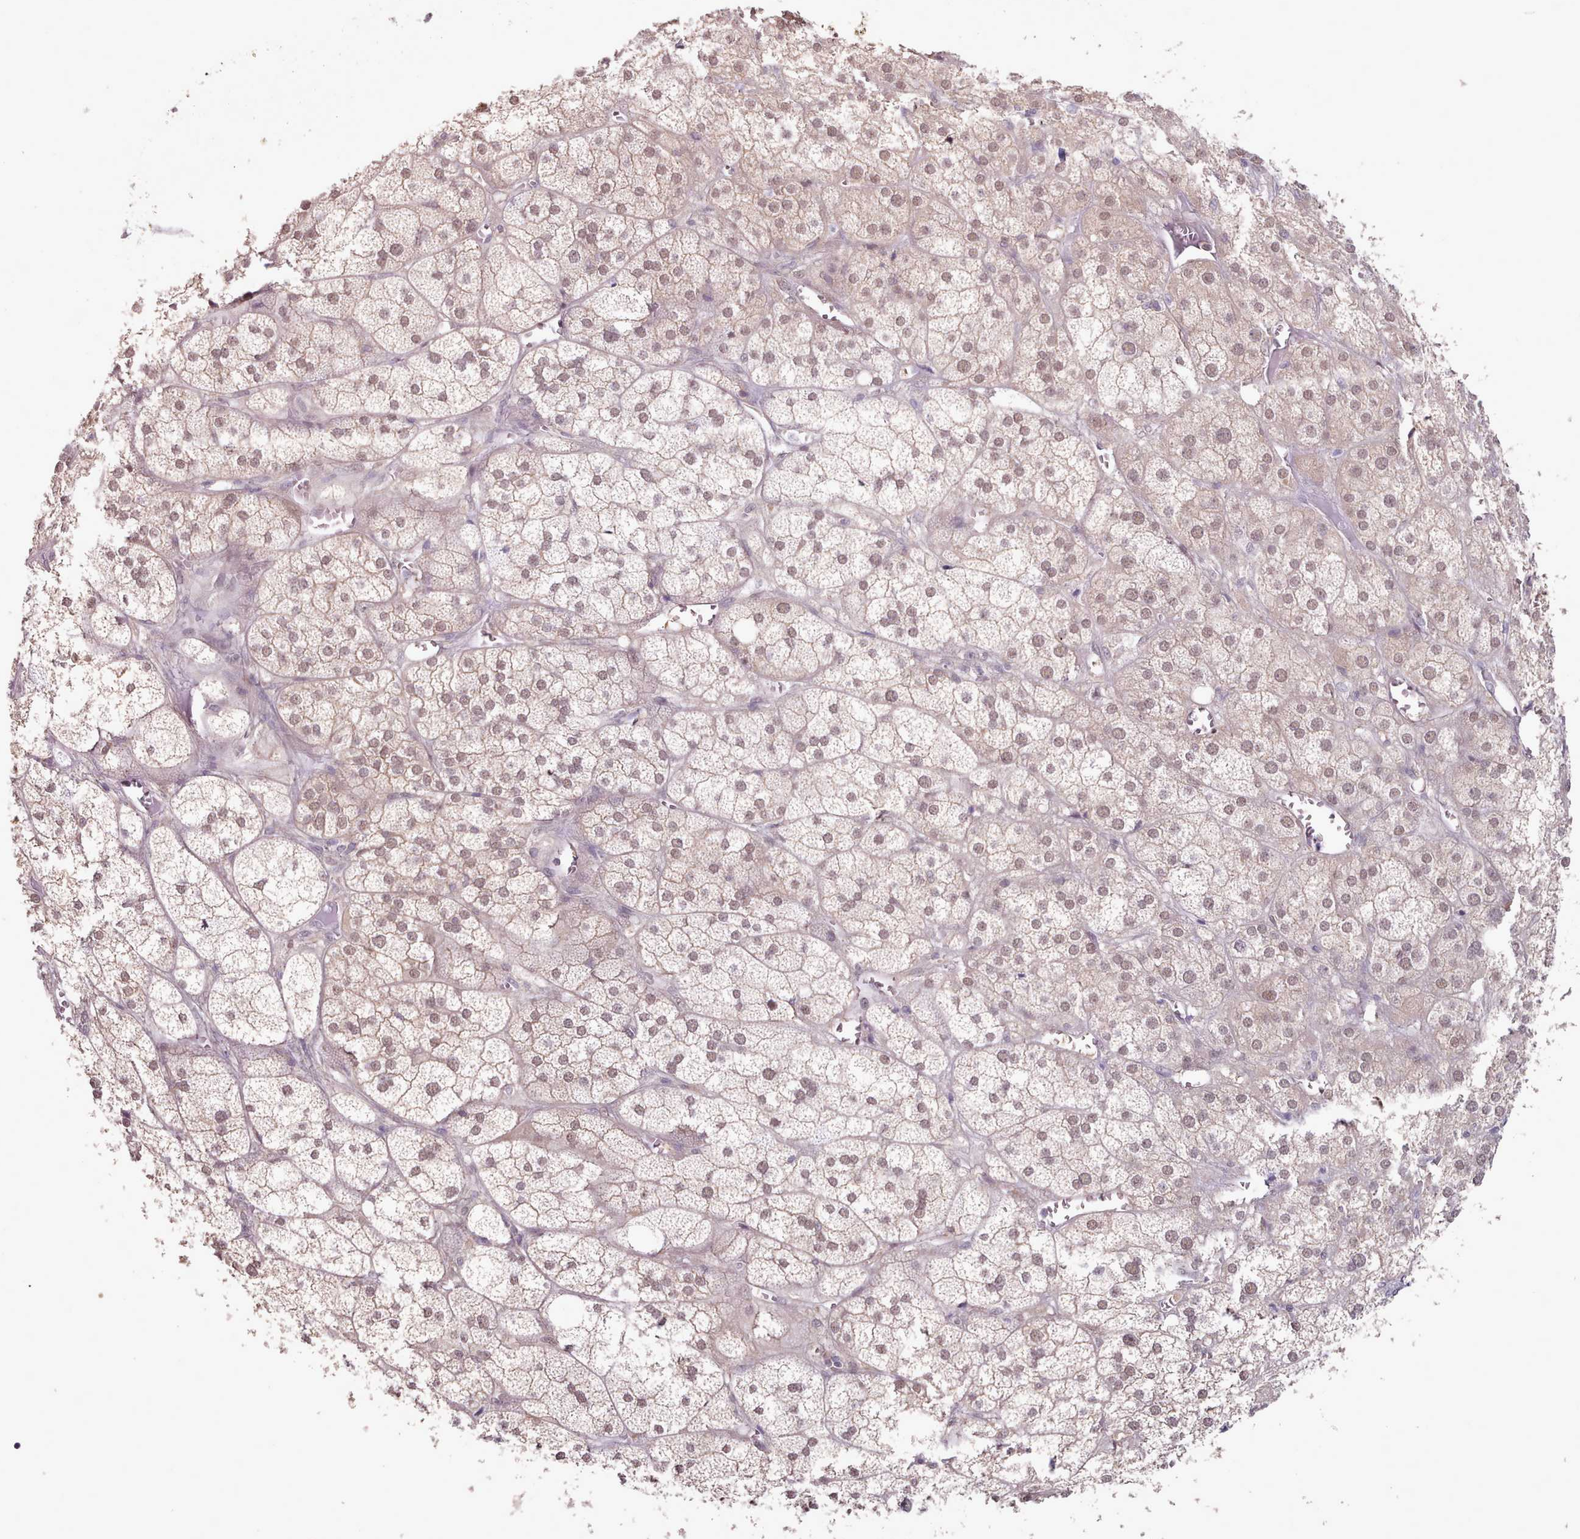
{"staining": {"intensity": "moderate", "quantity": "25%-75%", "location": "nuclear"}, "tissue": "adrenal gland", "cell_type": "Glandular cells", "image_type": "normal", "snomed": [{"axis": "morphology", "description": "Normal tissue, NOS"}, {"axis": "topography", "description": "Adrenal gland"}], "caption": "Protein expression analysis of benign human adrenal gland reveals moderate nuclear positivity in about 25%-75% of glandular cells. The protein of interest is shown in brown color, while the nuclei are stained blue.", "gene": "CES3", "patient": {"sex": "female", "age": 61}}